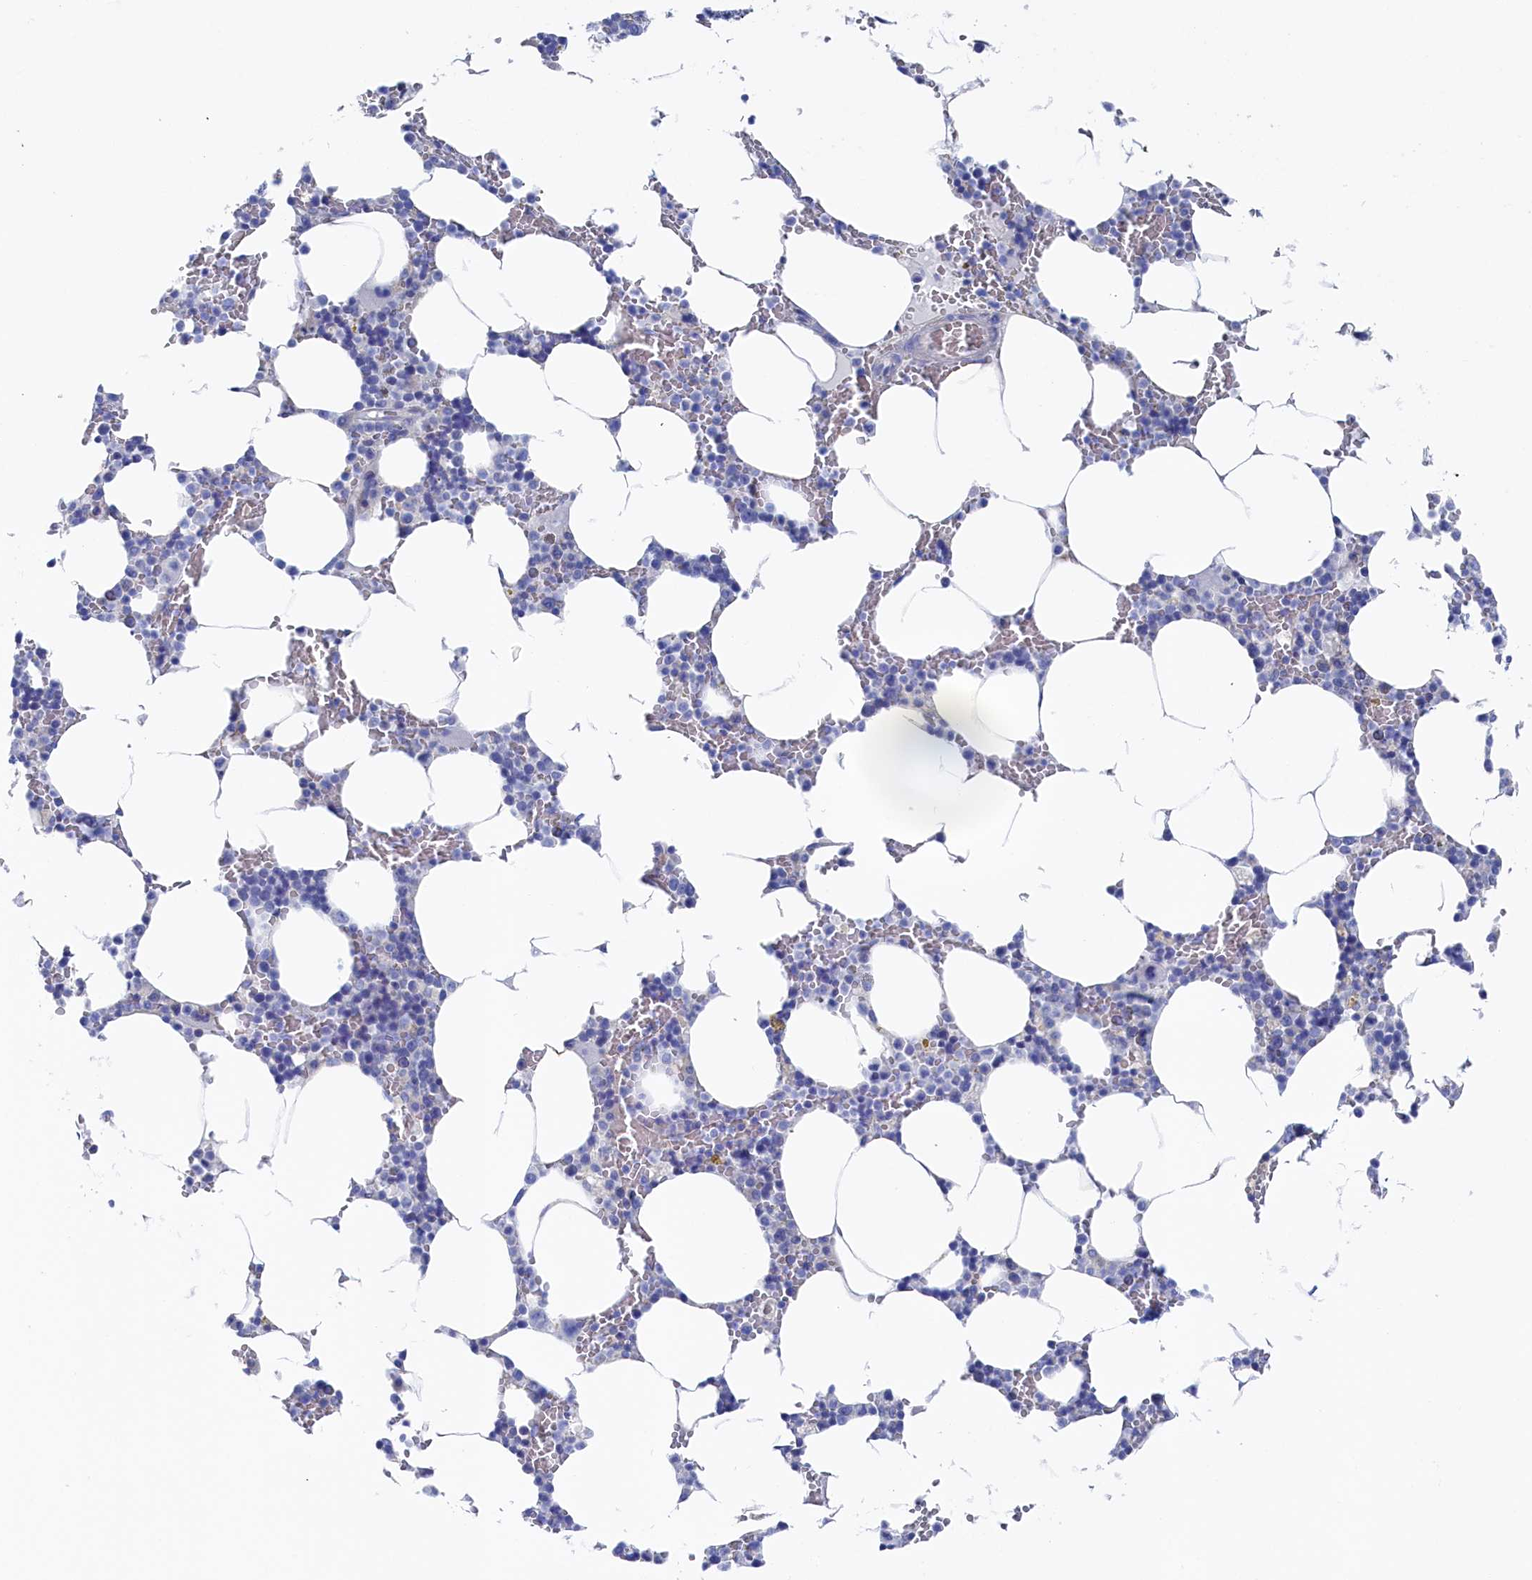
{"staining": {"intensity": "negative", "quantity": "none", "location": "none"}, "tissue": "bone marrow", "cell_type": "Hematopoietic cells", "image_type": "normal", "snomed": [{"axis": "morphology", "description": "Normal tissue, NOS"}, {"axis": "topography", "description": "Bone marrow"}], "caption": "Hematopoietic cells are negative for brown protein staining in normal bone marrow. (DAB immunohistochemistry (IHC) visualized using brightfield microscopy, high magnification).", "gene": "TMOD2", "patient": {"sex": "male", "age": 70}}